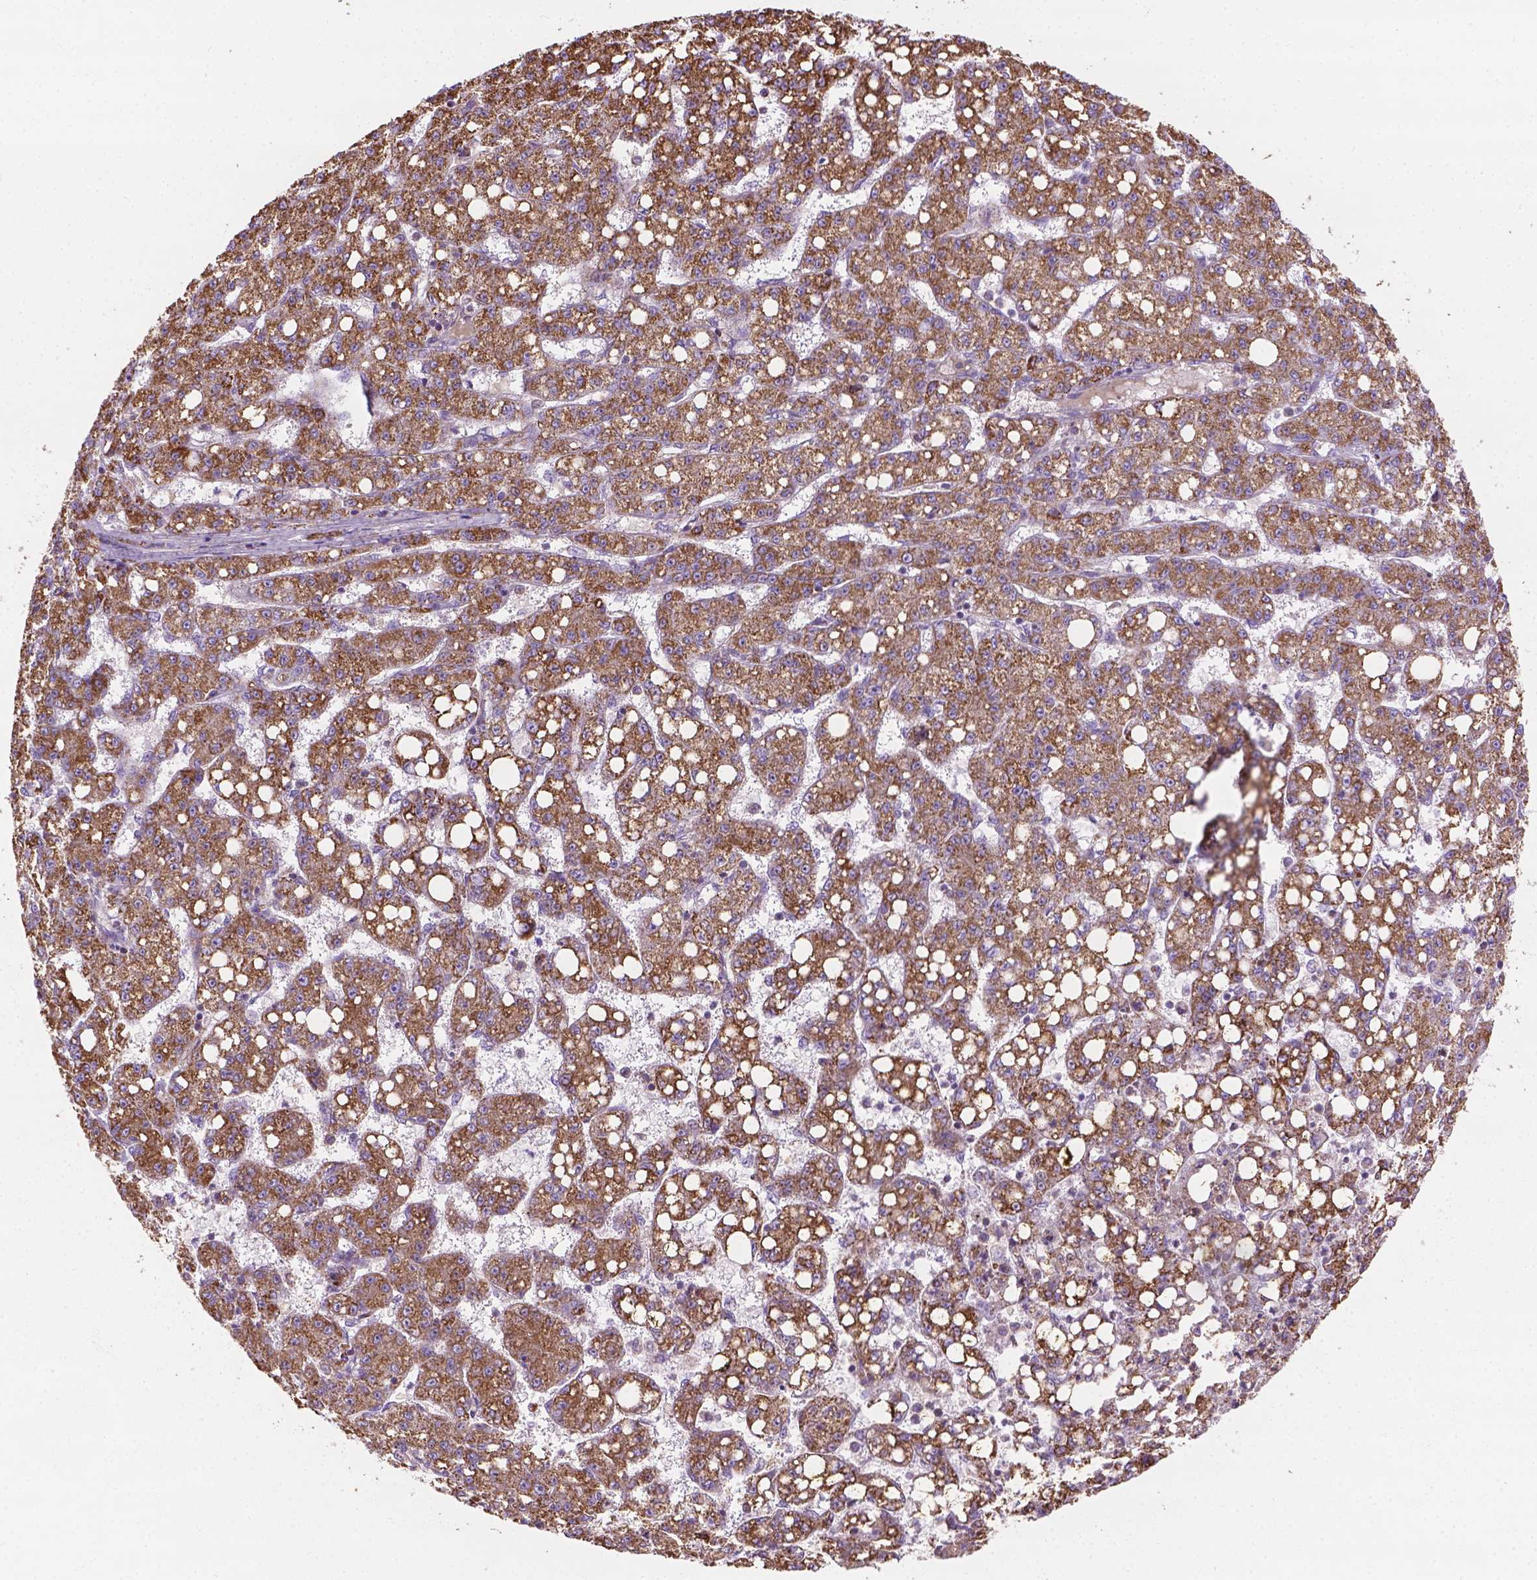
{"staining": {"intensity": "strong", "quantity": ">75%", "location": "cytoplasmic/membranous"}, "tissue": "liver cancer", "cell_type": "Tumor cells", "image_type": "cancer", "snomed": [{"axis": "morphology", "description": "Carcinoma, Hepatocellular, NOS"}, {"axis": "topography", "description": "Liver"}], "caption": "A high amount of strong cytoplasmic/membranous positivity is identified in about >75% of tumor cells in liver cancer tissue.", "gene": "PIBF1", "patient": {"sex": "female", "age": 65}}